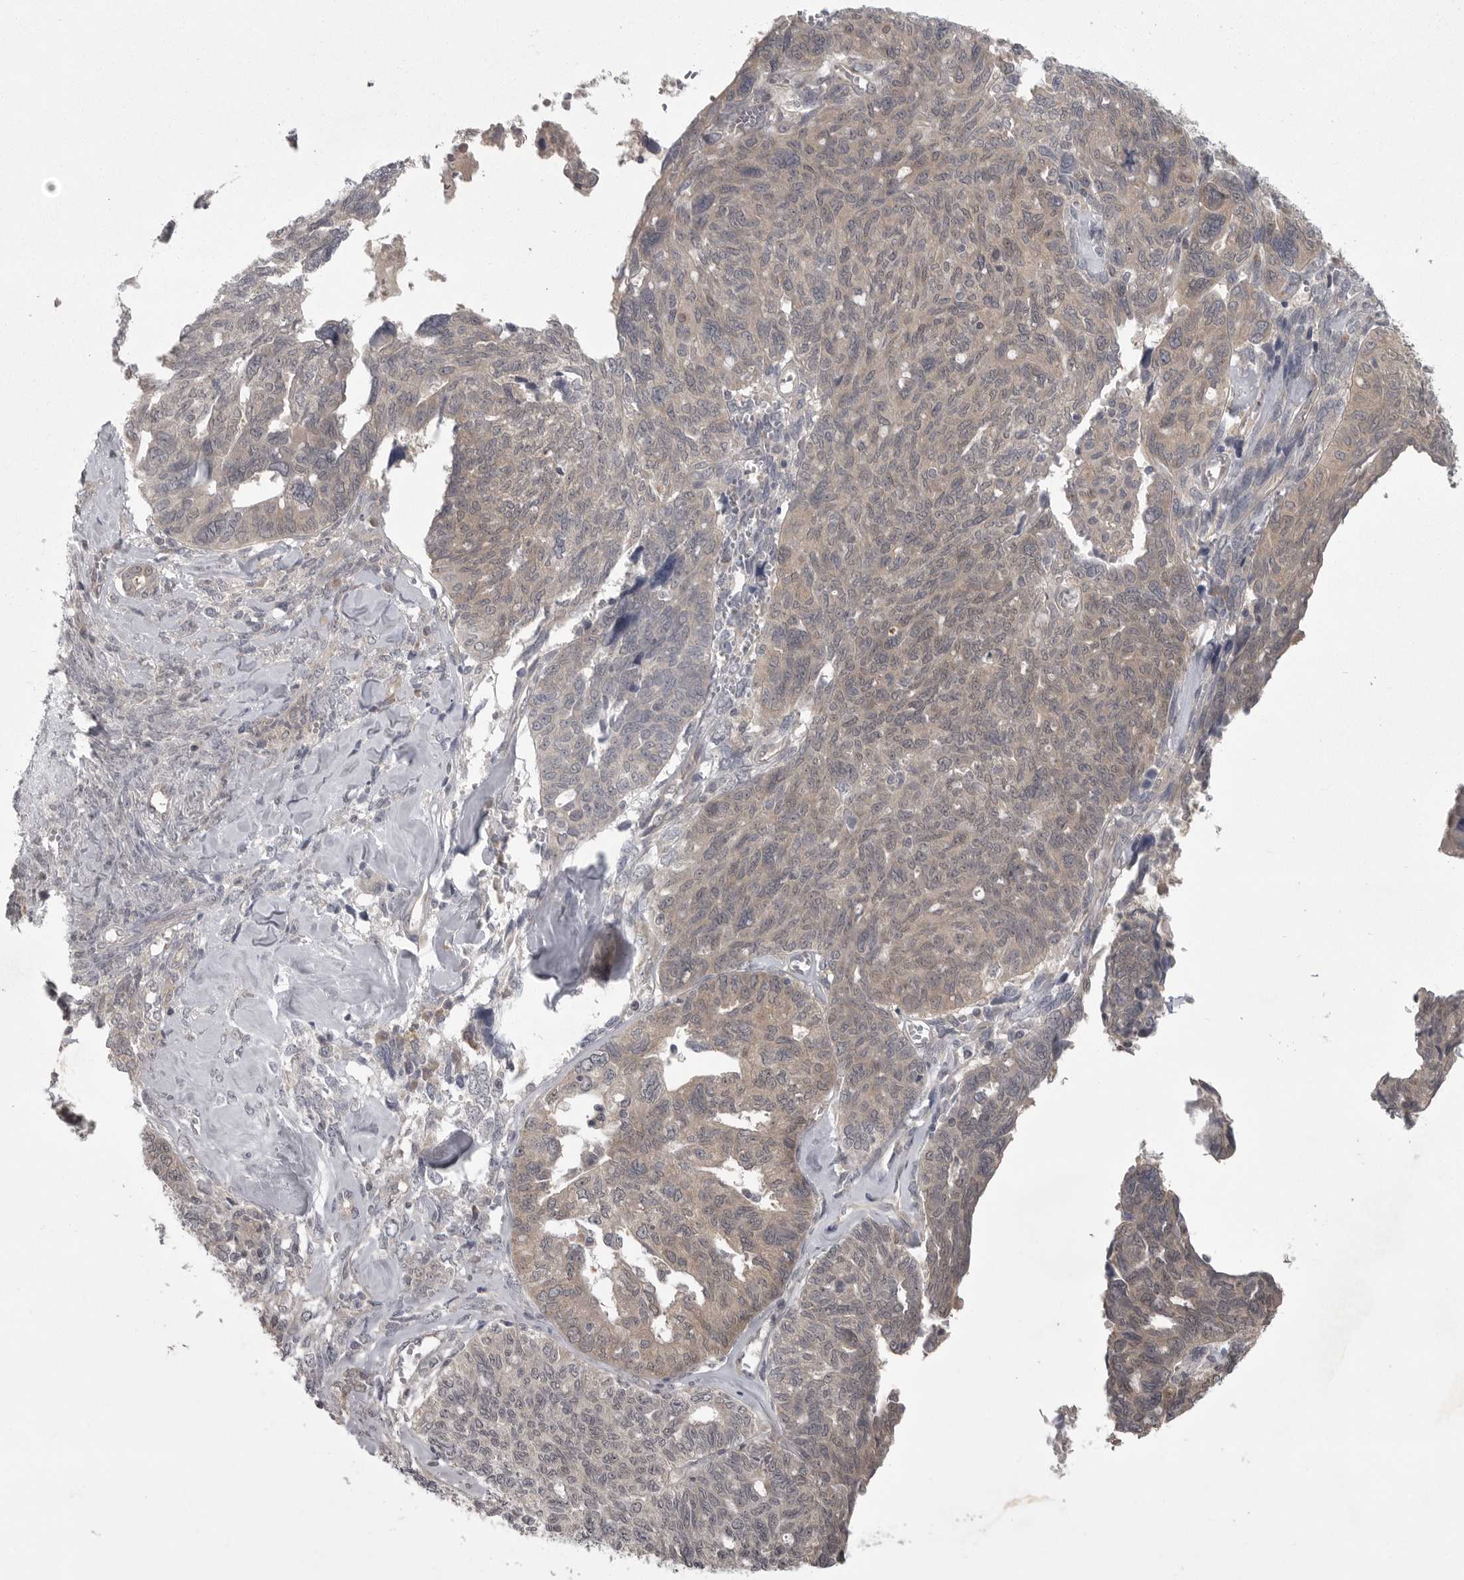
{"staining": {"intensity": "weak", "quantity": "<25%", "location": "cytoplasmic/membranous"}, "tissue": "ovarian cancer", "cell_type": "Tumor cells", "image_type": "cancer", "snomed": [{"axis": "morphology", "description": "Cystadenocarcinoma, serous, NOS"}, {"axis": "topography", "description": "Ovary"}], "caption": "Micrograph shows no protein expression in tumor cells of ovarian cancer (serous cystadenocarcinoma) tissue.", "gene": "PHF13", "patient": {"sex": "female", "age": 79}}